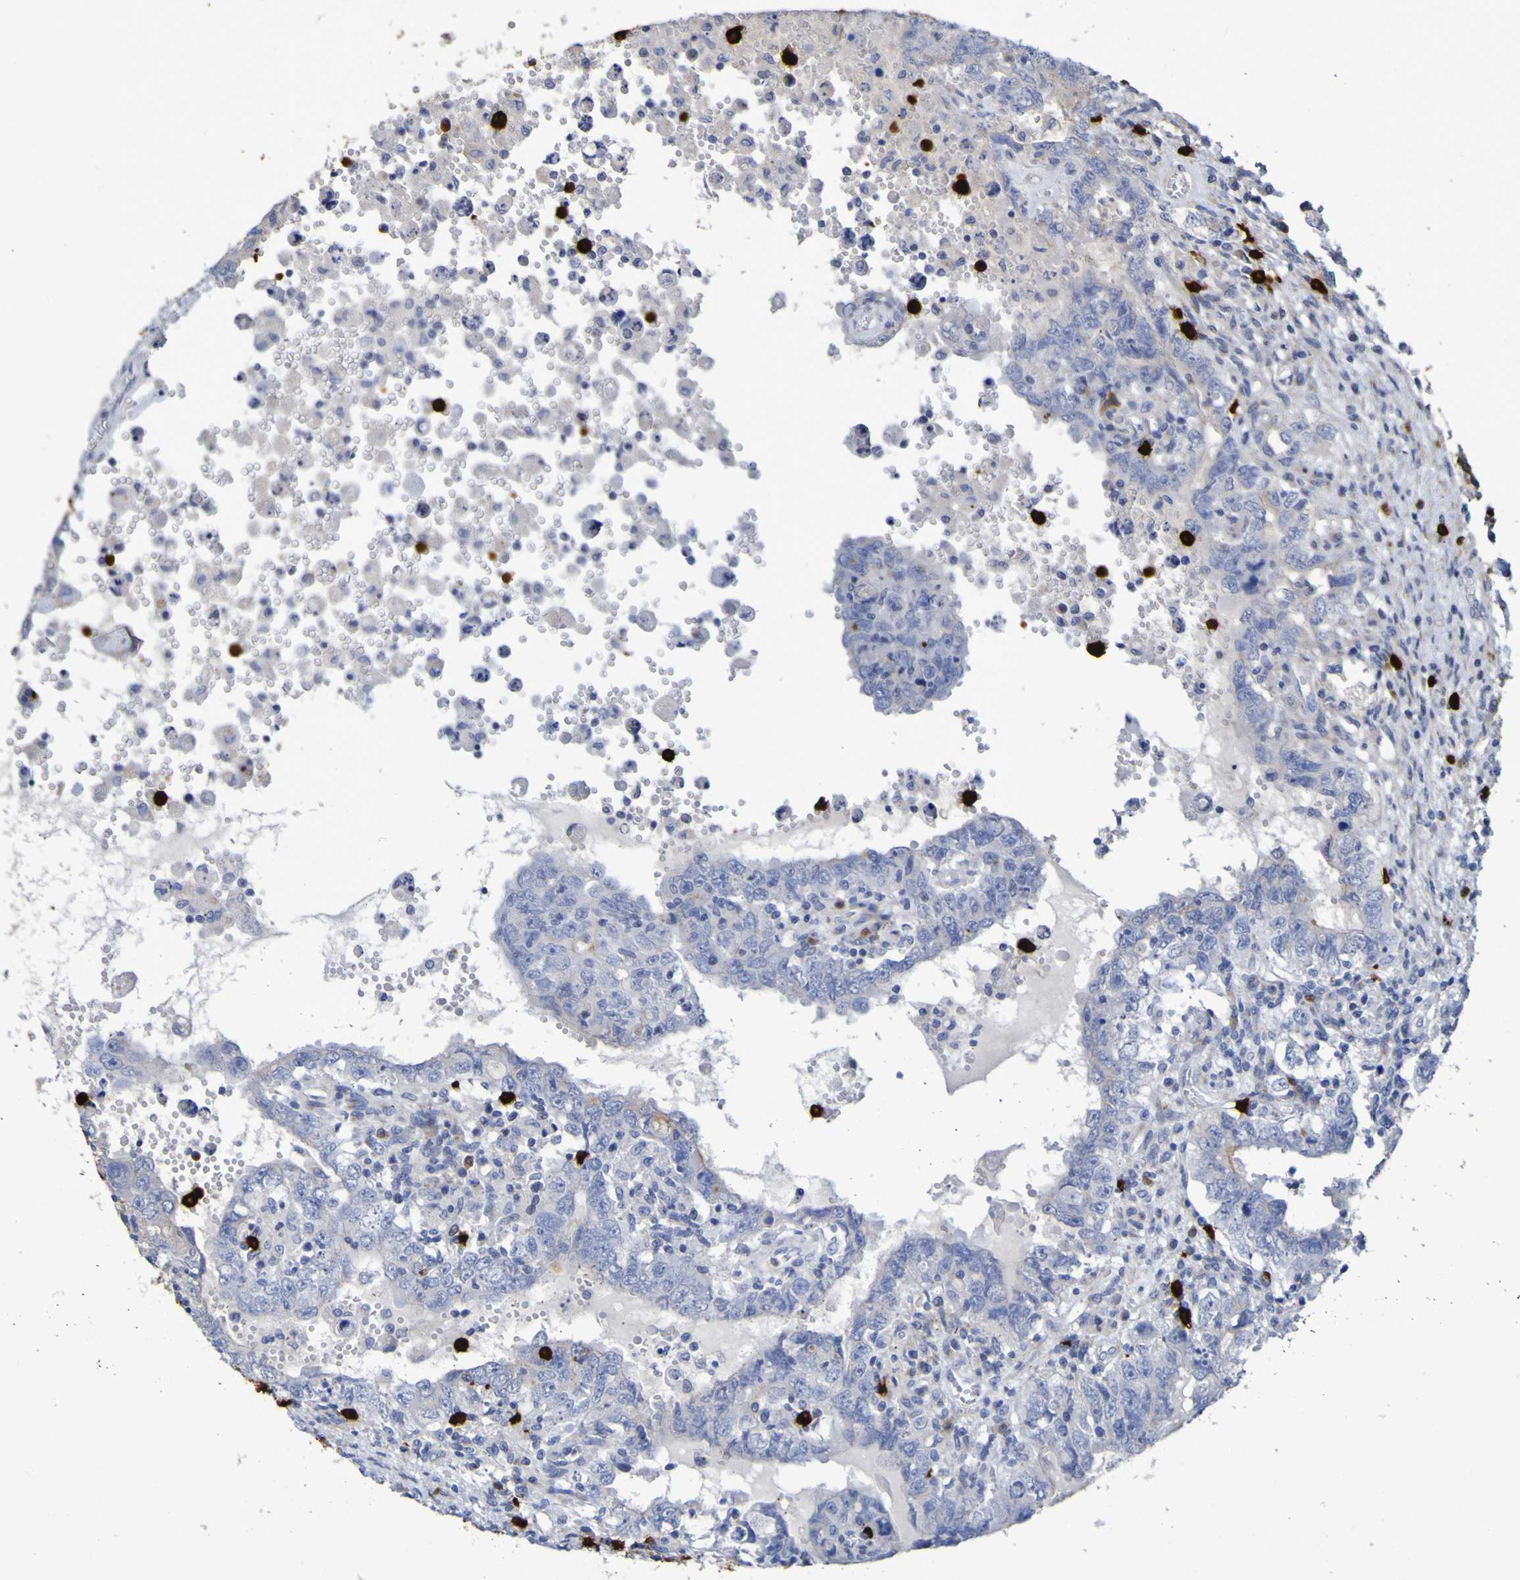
{"staining": {"intensity": "negative", "quantity": "none", "location": "none"}, "tissue": "testis cancer", "cell_type": "Tumor cells", "image_type": "cancer", "snomed": [{"axis": "morphology", "description": "Carcinoma, Embryonal, NOS"}, {"axis": "topography", "description": "Testis"}], "caption": "High magnification brightfield microscopy of testis cancer stained with DAB (3,3'-diaminobenzidine) (brown) and counterstained with hematoxylin (blue): tumor cells show no significant expression. (IHC, brightfield microscopy, high magnification).", "gene": "C11orf24", "patient": {"sex": "male", "age": 26}}